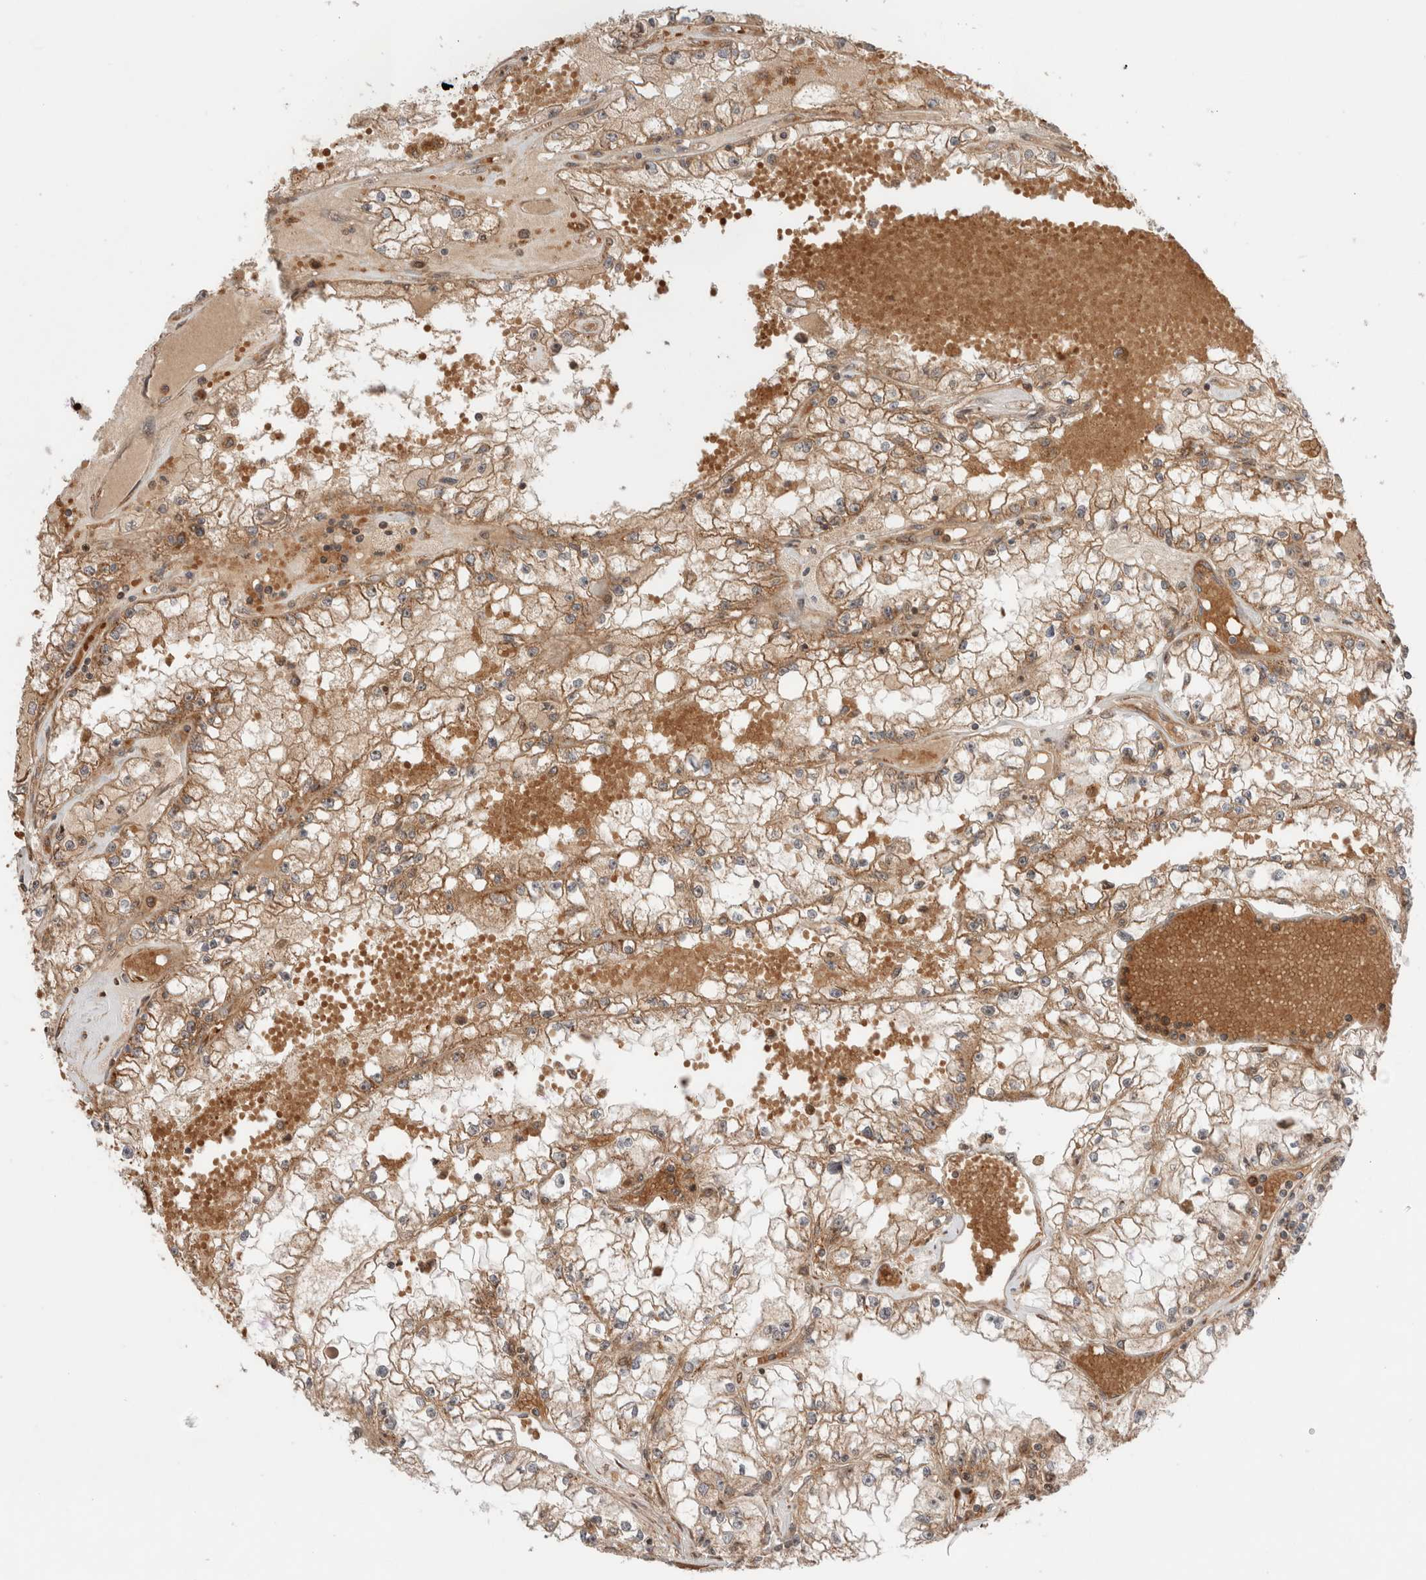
{"staining": {"intensity": "moderate", "quantity": ">75%", "location": "cytoplasmic/membranous"}, "tissue": "renal cancer", "cell_type": "Tumor cells", "image_type": "cancer", "snomed": [{"axis": "morphology", "description": "Adenocarcinoma, NOS"}, {"axis": "topography", "description": "Kidney"}], "caption": "IHC histopathology image of renal cancer (adenocarcinoma) stained for a protein (brown), which displays medium levels of moderate cytoplasmic/membranous positivity in about >75% of tumor cells.", "gene": "ZNF649", "patient": {"sex": "male", "age": 56}}